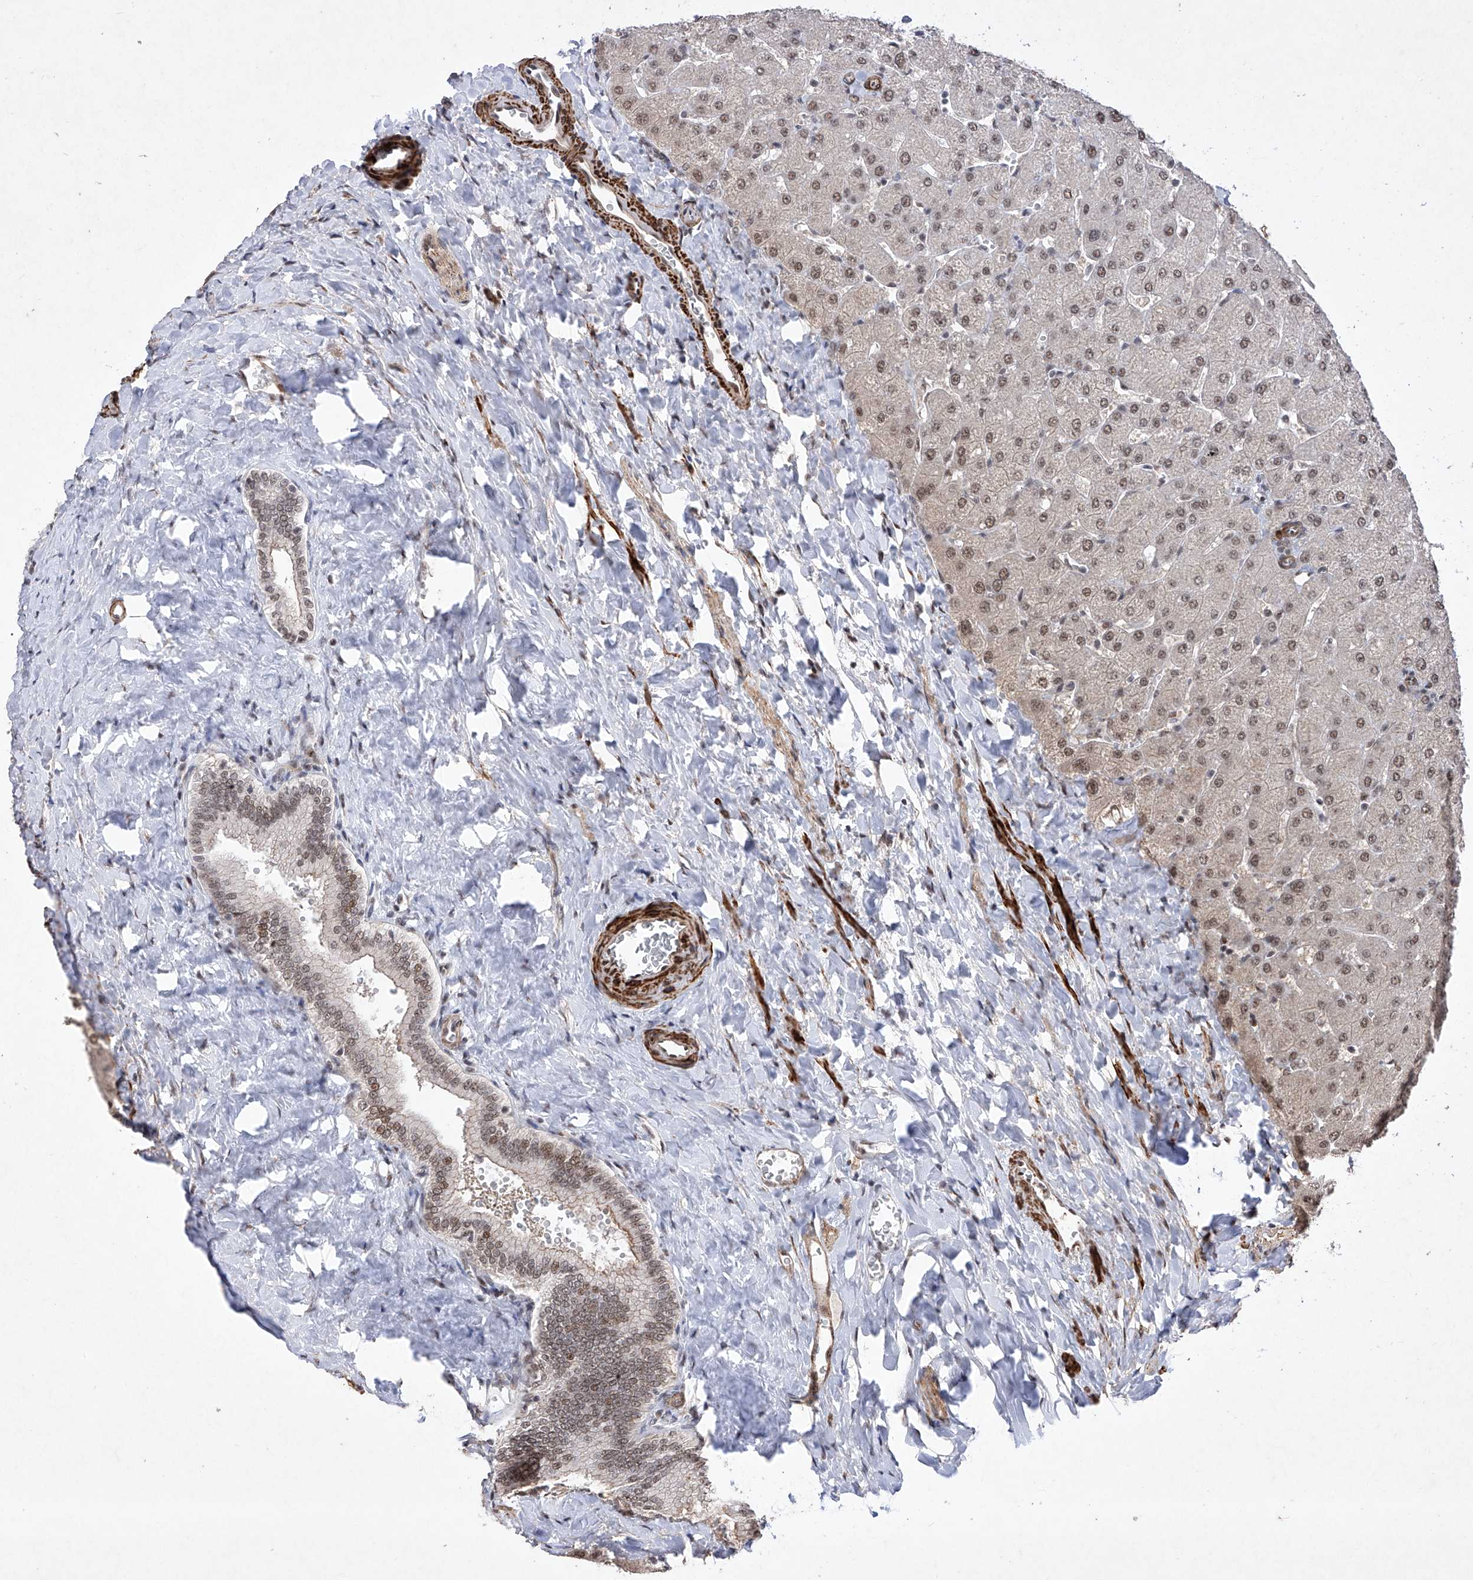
{"staining": {"intensity": "negative", "quantity": "none", "location": "none"}, "tissue": "liver", "cell_type": "Cholangiocytes", "image_type": "normal", "snomed": [{"axis": "morphology", "description": "Normal tissue, NOS"}, {"axis": "topography", "description": "Liver"}], "caption": "Micrograph shows no significant protein positivity in cholangiocytes of benign liver. The staining is performed using DAB (3,3'-diaminobenzidine) brown chromogen with nuclei counter-stained in using hematoxylin.", "gene": "NFATC4", "patient": {"sex": "male", "age": 55}}